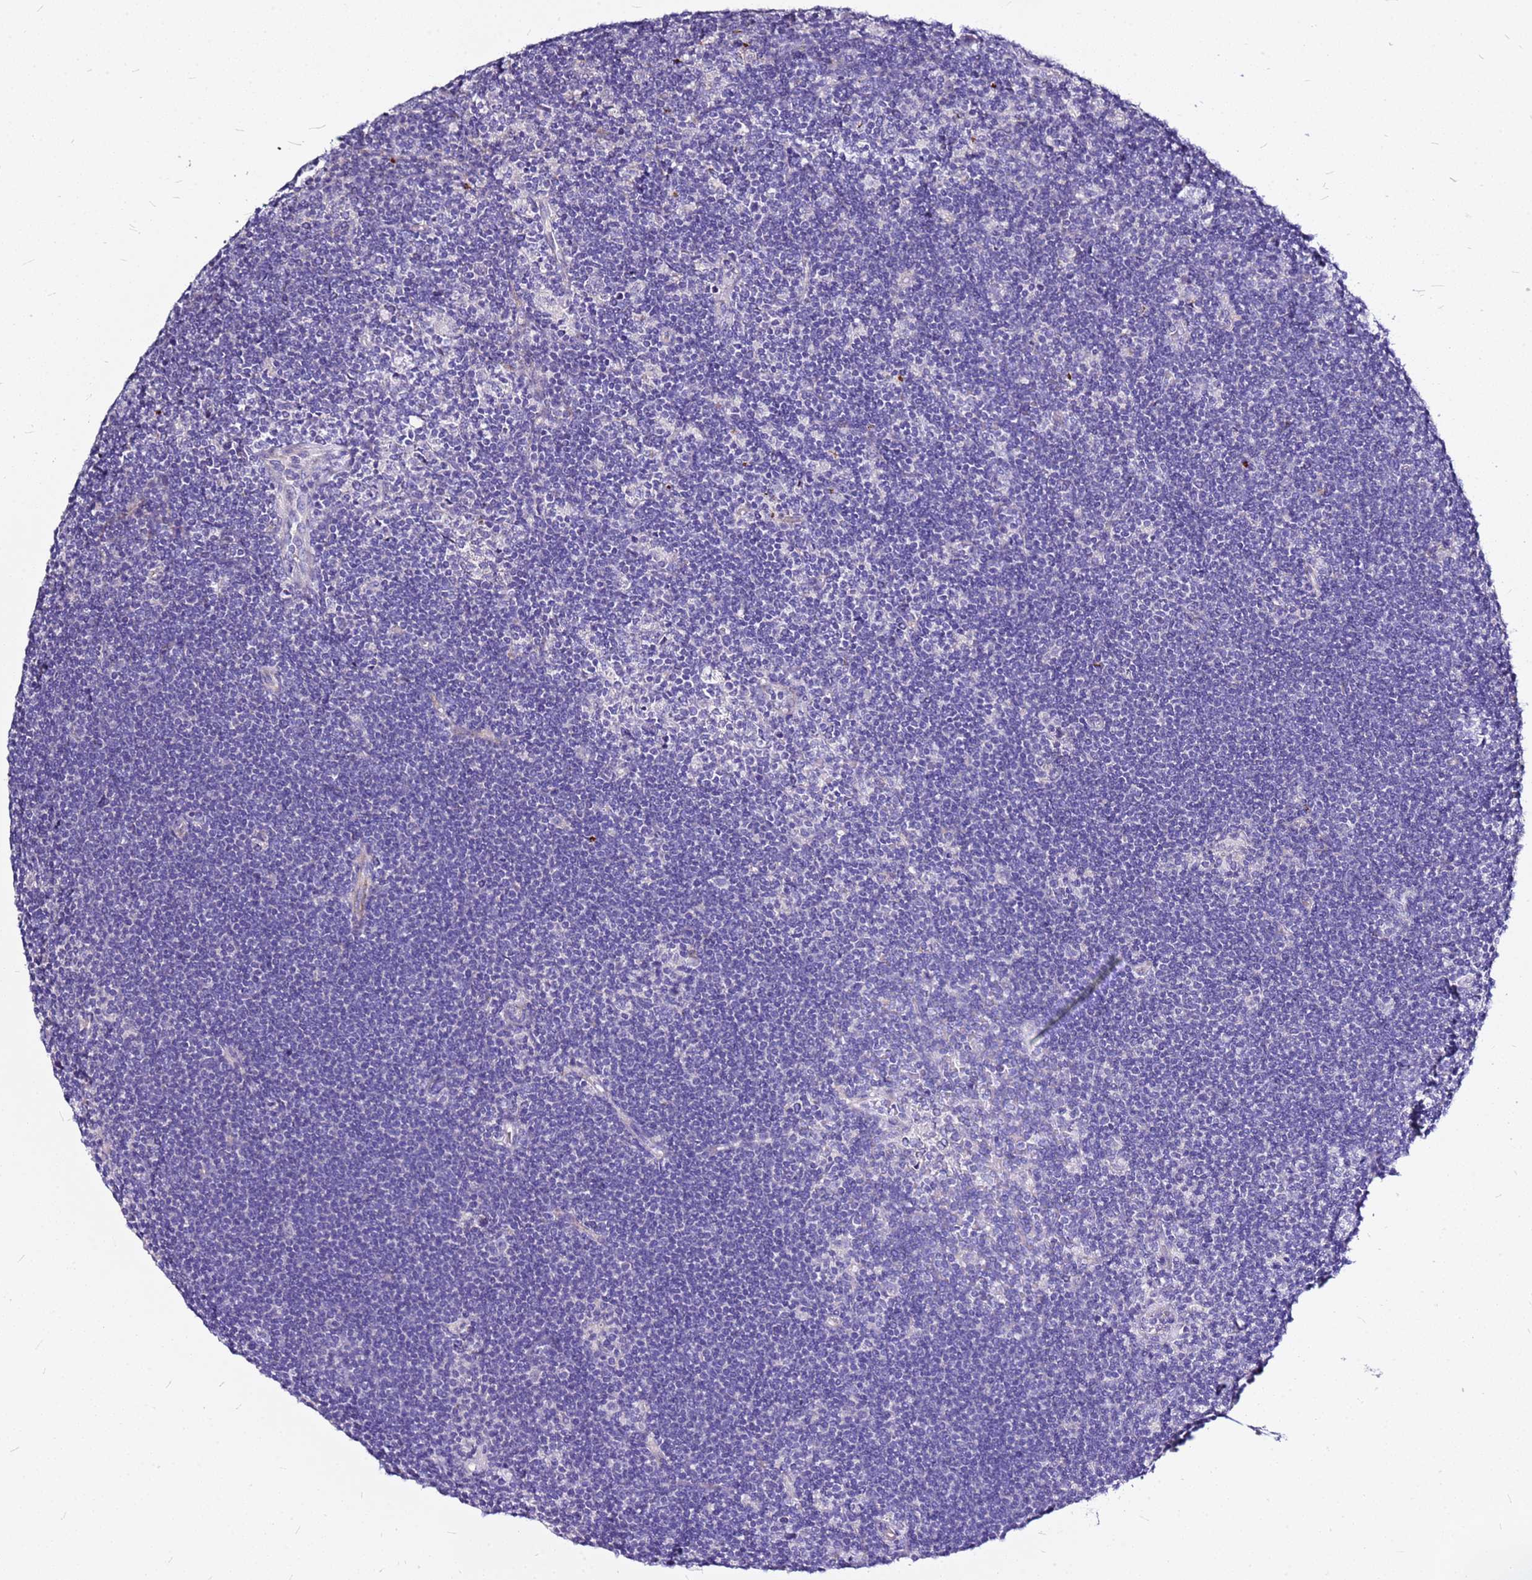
{"staining": {"intensity": "negative", "quantity": "none", "location": "none"}, "tissue": "lymphoma", "cell_type": "Tumor cells", "image_type": "cancer", "snomed": [{"axis": "morphology", "description": "Hodgkin's disease, NOS"}, {"axis": "topography", "description": "Lymph node"}], "caption": "Tumor cells show no significant protein staining in Hodgkin's disease.", "gene": "CASD1", "patient": {"sex": "female", "age": 57}}